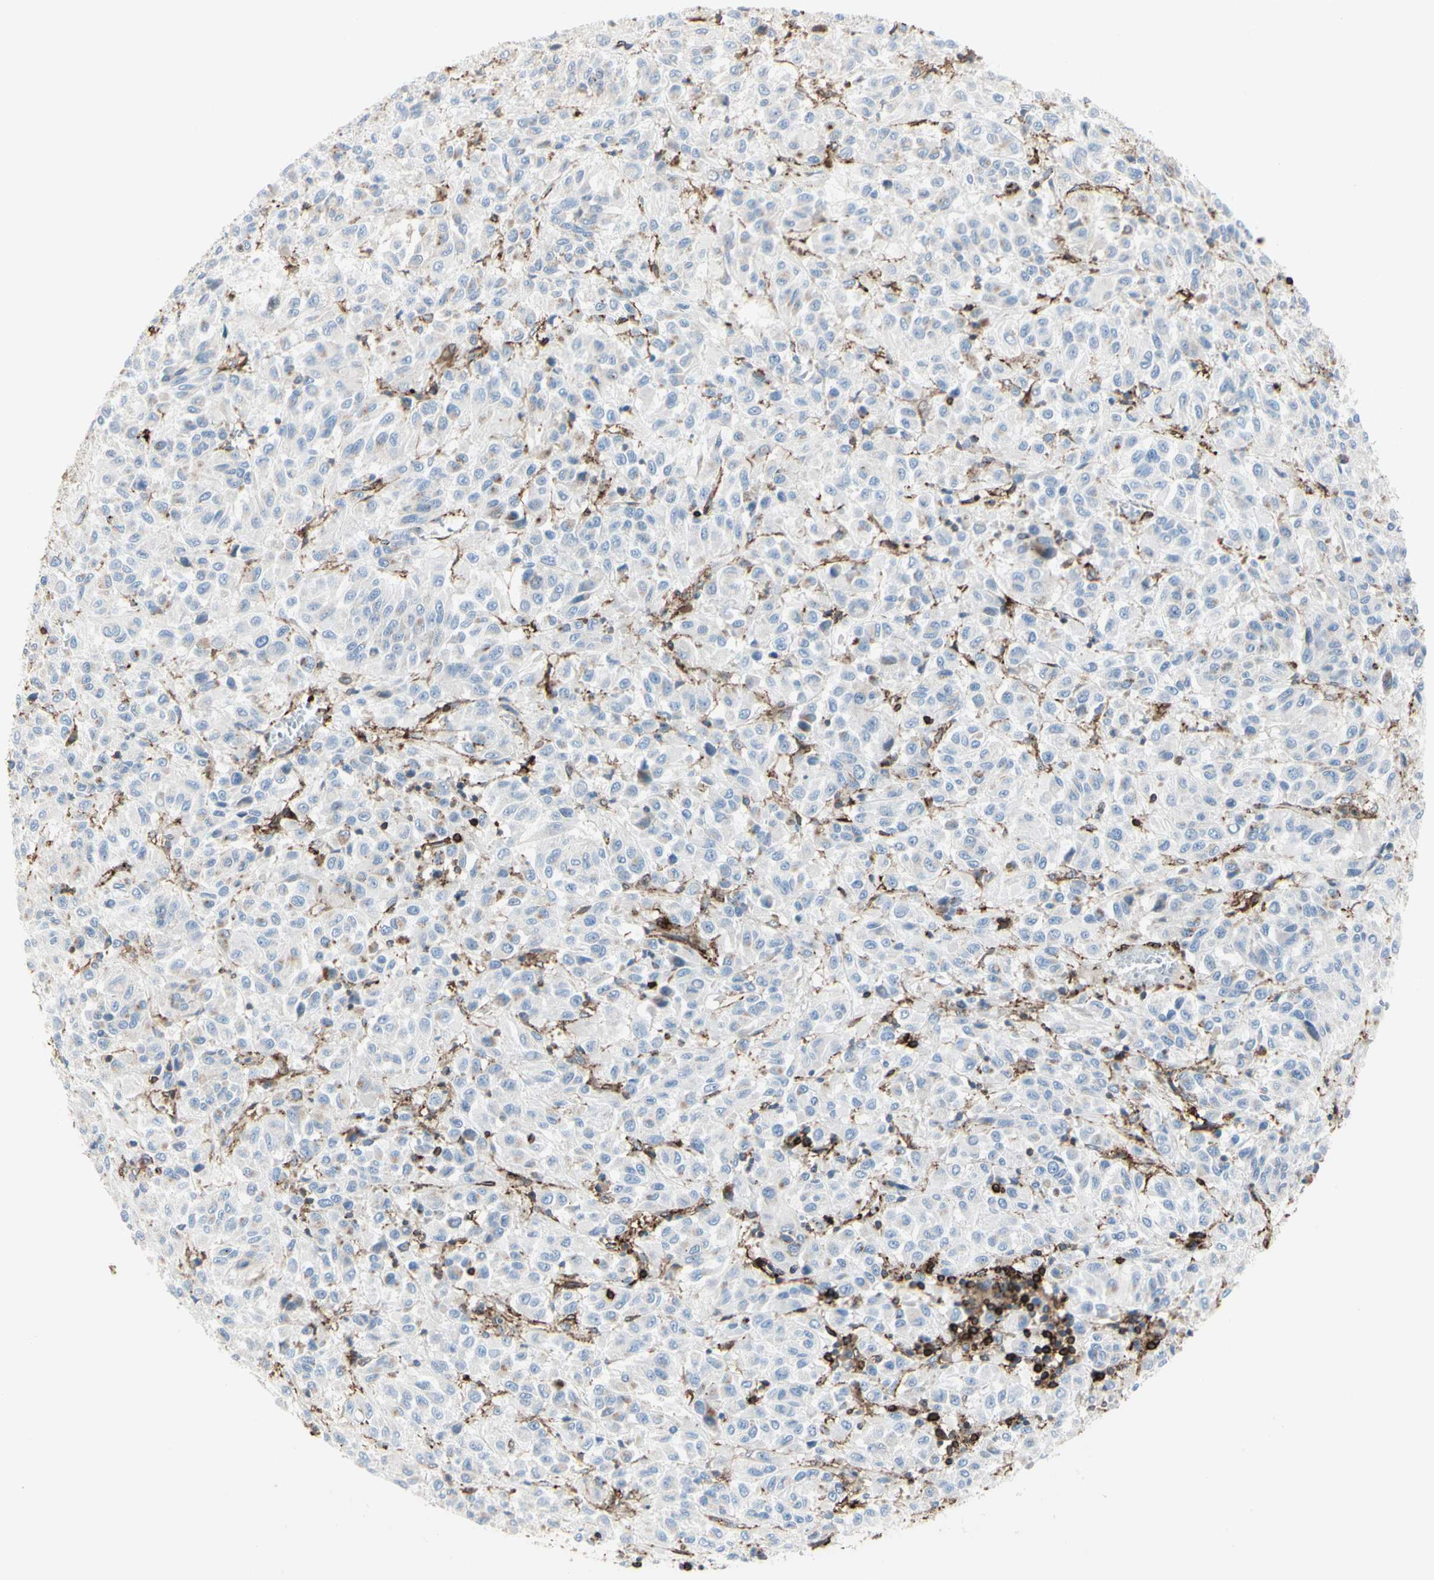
{"staining": {"intensity": "weak", "quantity": "<25%", "location": "cytoplasmic/membranous"}, "tissue": "melanoma", "cell_type": "Tumor cells", "image_type": "cancer", "snomed": [{"axis": "morphology", "description": "Malignant melanoma, Metastatic site"}, {"axis": "topography", "description": "Lung"}], "caption": "High magnification brightfield microscopy of melanoma stained with DAB (3,3'-diaminobenzidine) (brown) and counterstained with hematoxylin (blue): tumor cells show no significant expression.", "gene": "CLEC2B", "patient": {"sex": "male", "age": 64}}